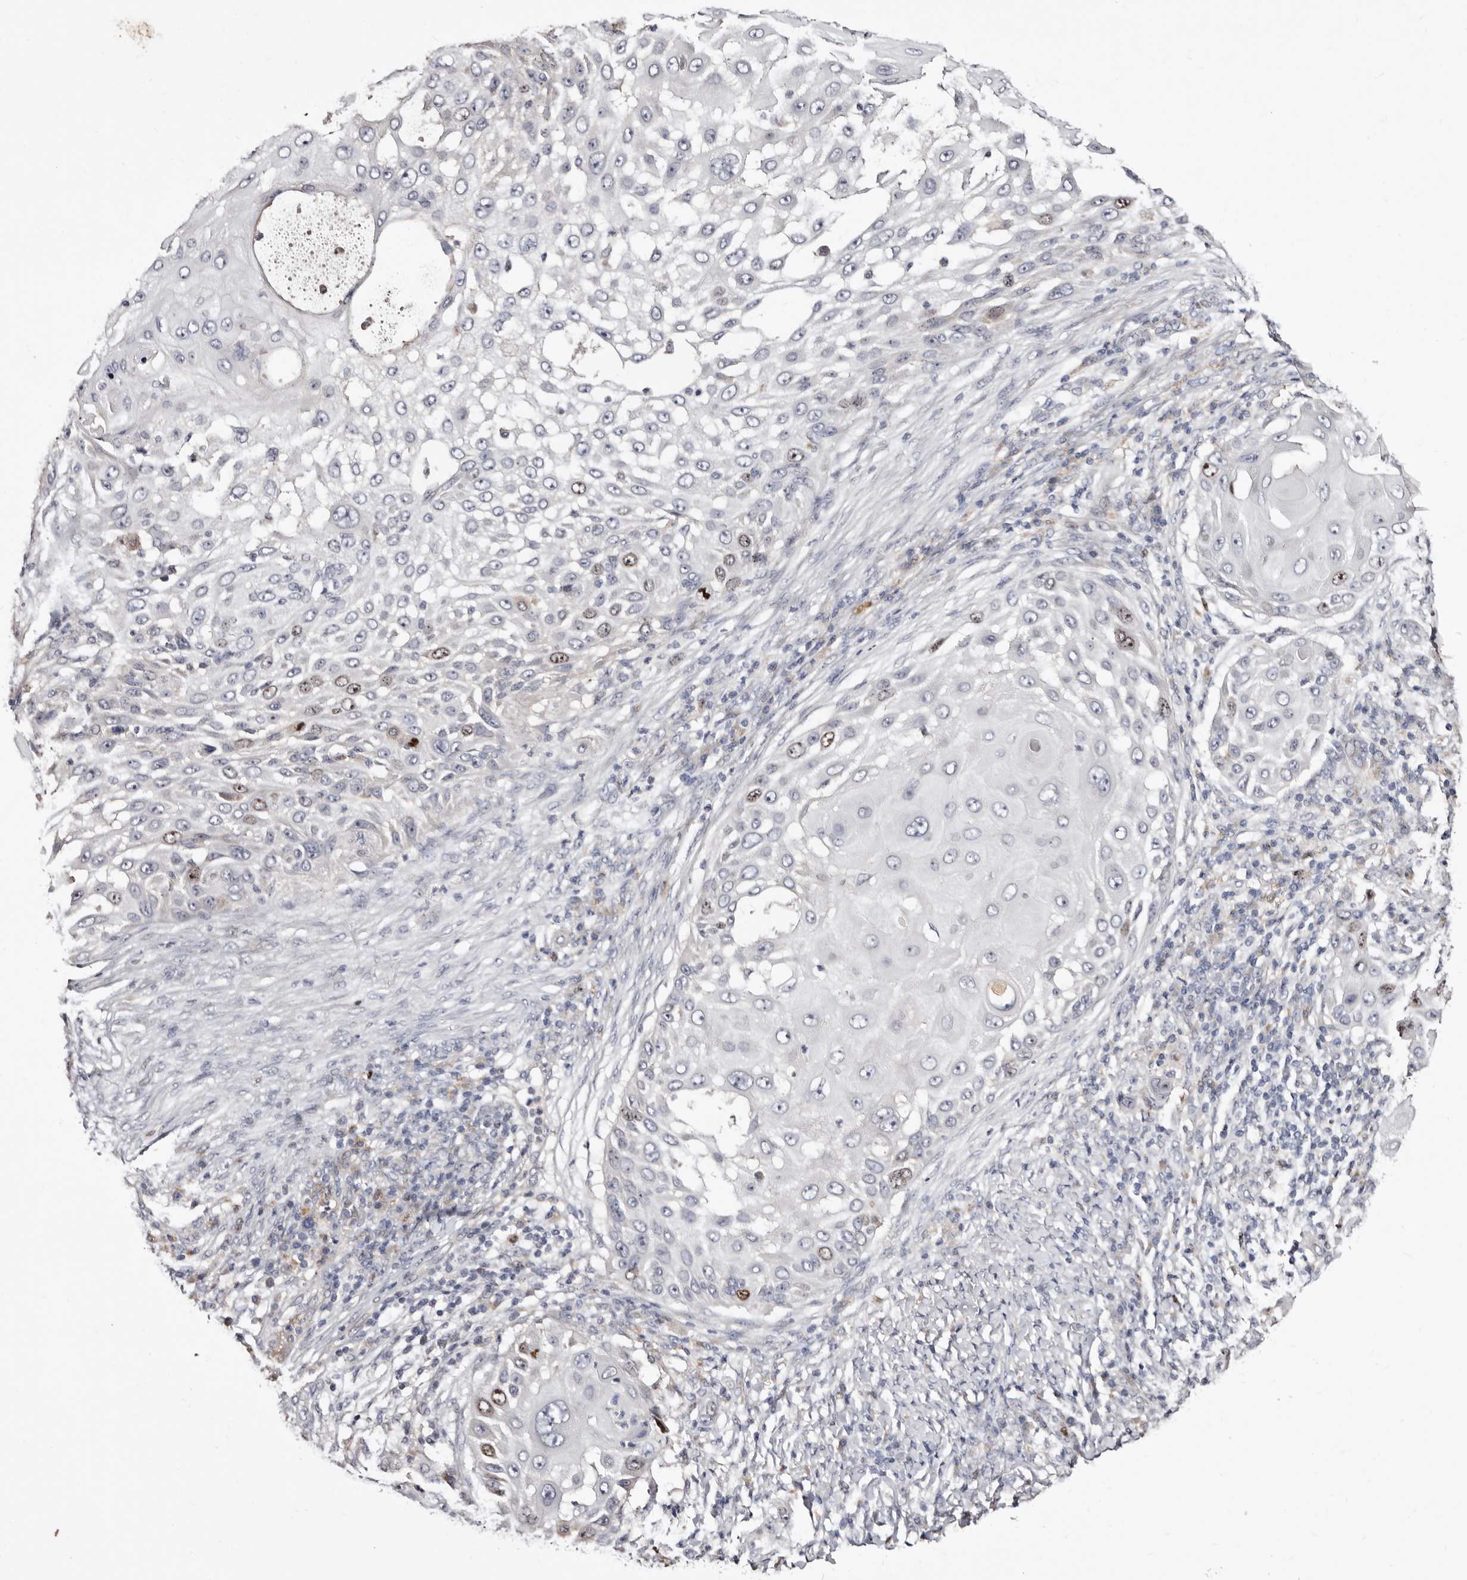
{"staining": {"intensity": "moderate", "quantity": "<25%", "location": "nuclear"}, "tissue": "skin cancer", "cell_type": "Tumor cells", "image_type": "cancer", "snomed": [{"axis": "morphology", "description": "Squamous cell carcinoma, NOS"}, {"axis": "topography", "description": "Skin"}], "caption": "Tumor cells display low levels of moderate nuclear positivity in about <25% of cells in skin cancer. The staining was performed using DAB (3,3'-diaminobenzidine), with brown indicating positive protein expression. Nuclei are stained blue with hematoxylin.", "gene": "CDCA8", "patient": {"sex": "female", "age": 44}}